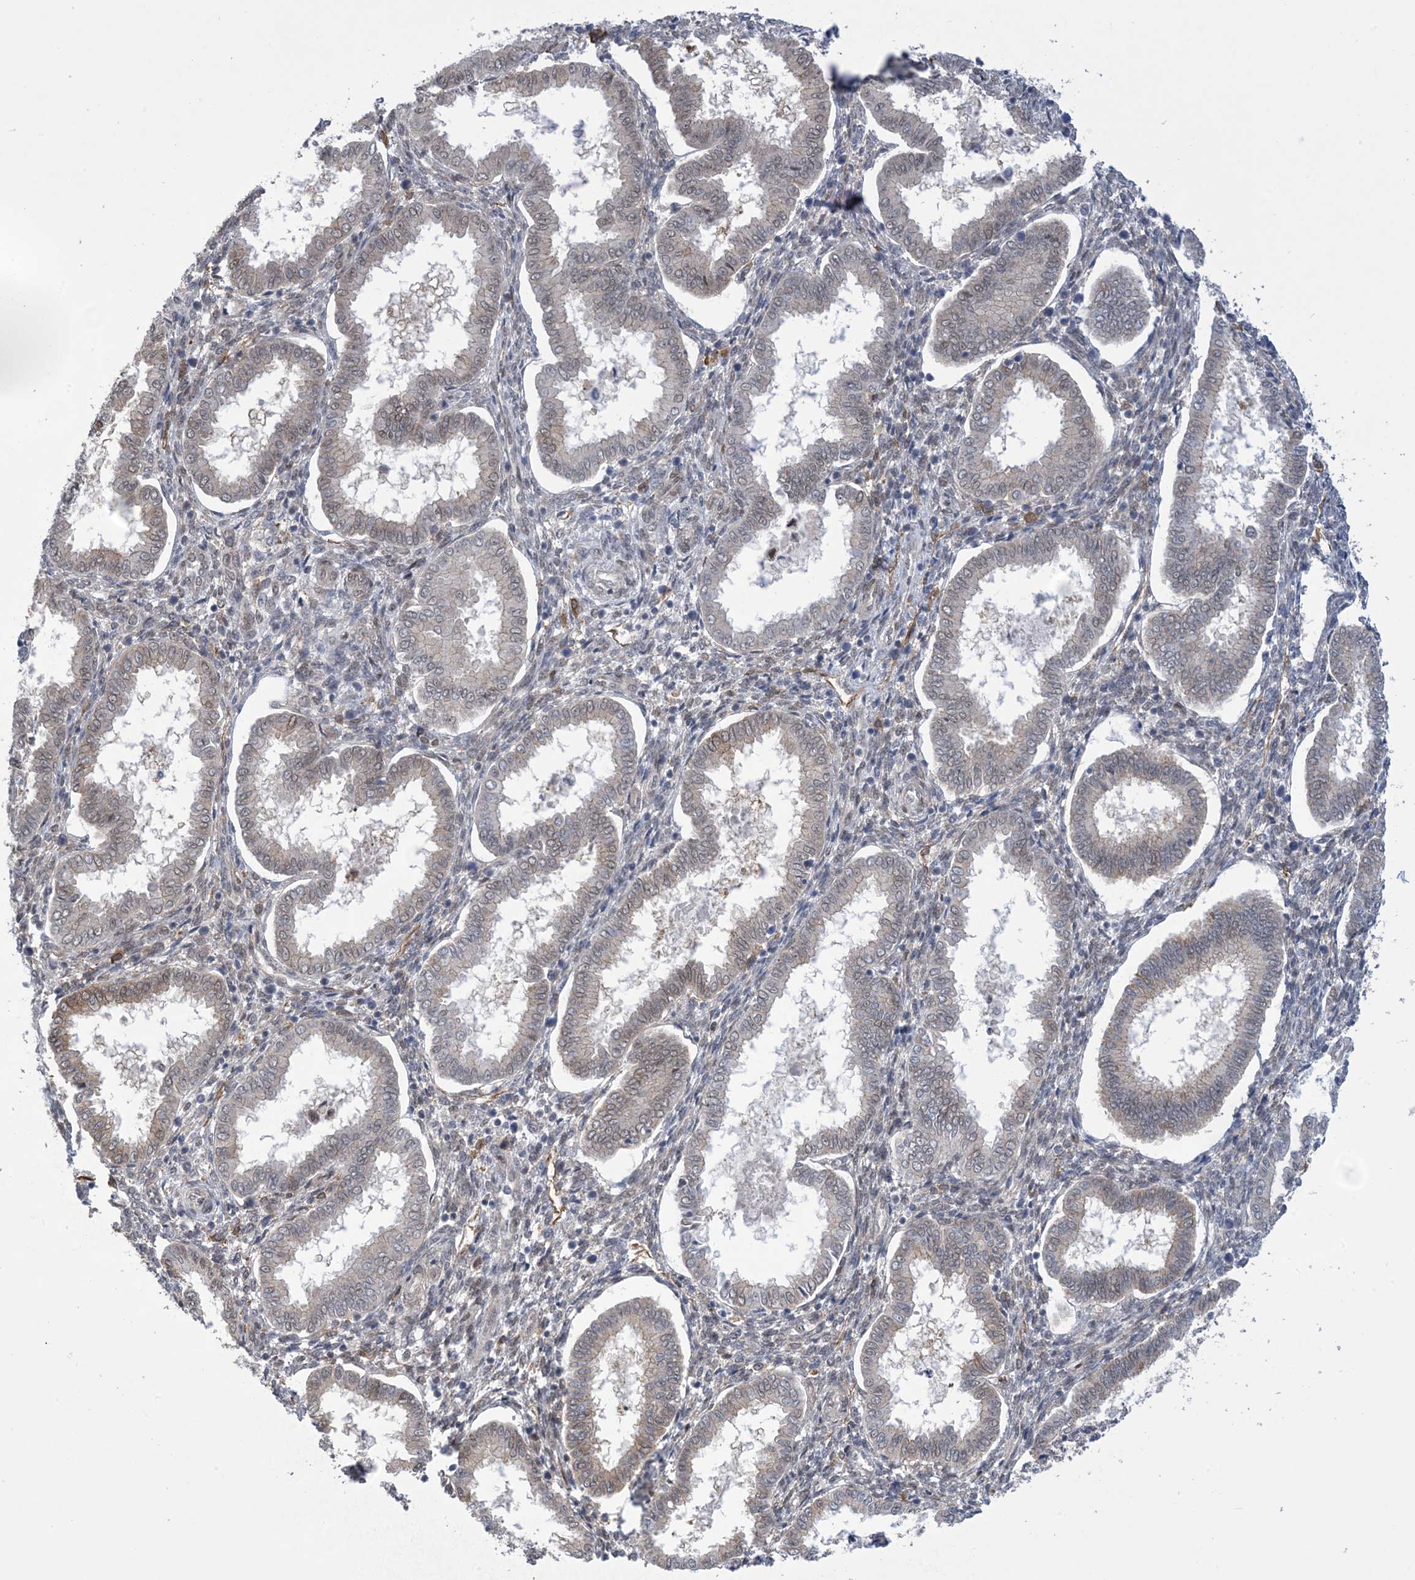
{"staining": {"intensity": "negative", "quantity": "none", "location": "none"}, "tissue": "endometrium", "cell_type": "Cells in endometrial stroma", "image_type": "normal", "snomed": [{"axis": "morphology", "description": "Normal tissue, NOS"}, {"axis": "topography", "description": "Endometrium"}], "caption": "Cells in endometrial stroma show no significant protein staining in unremarkable endometrium. The staining is performed using DAB (3,3'-diaminobenzidine) brown chromogen with nuclei counter-stained in using hematoxylin.", "gene": "ZNF8", "patient": {"sex": "female", "age": 24}}